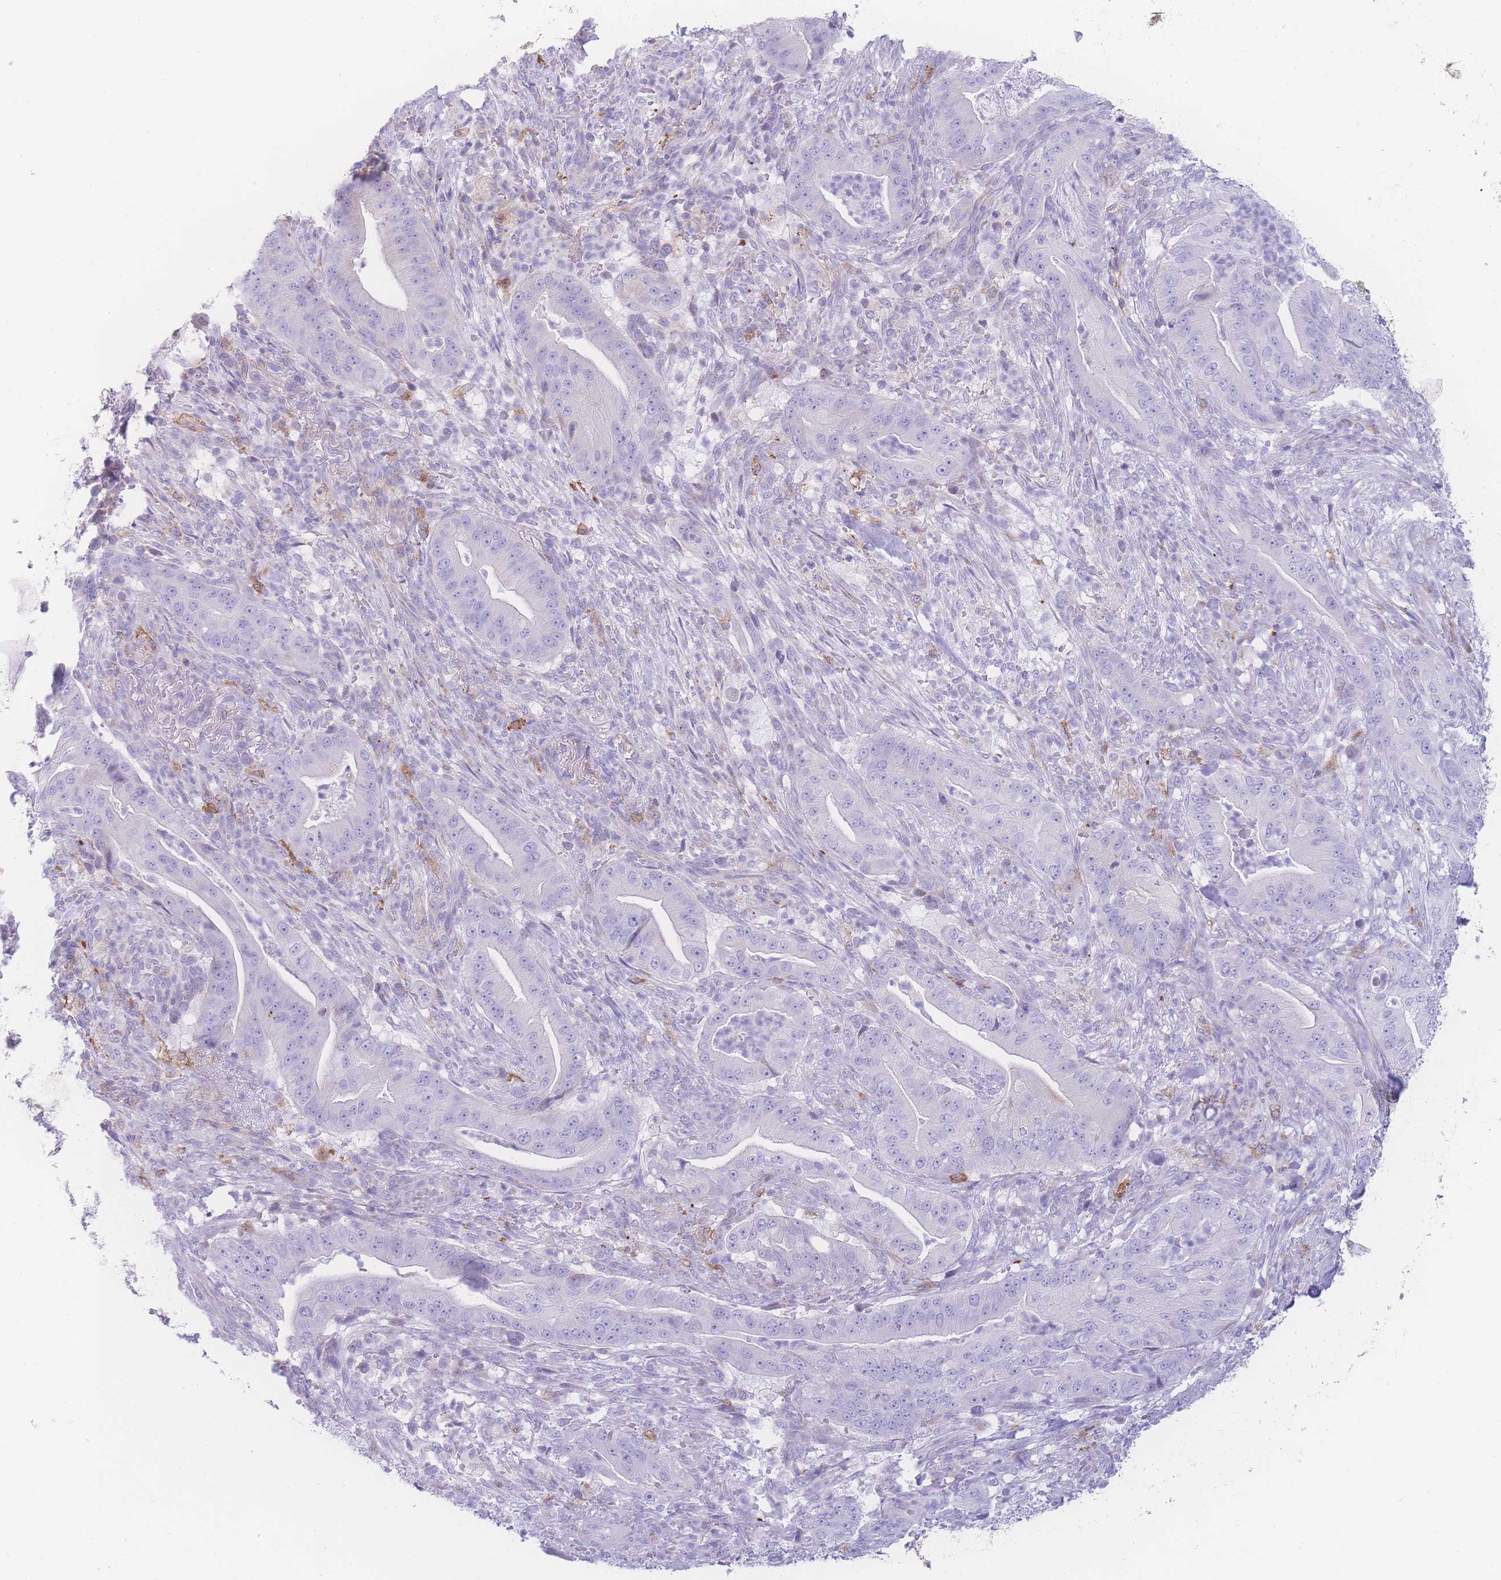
{"staining": {"intensity": "negative", "quantity": "none", "location": "none"}, "tissue": "pancreatic cancer", "cell_type": "Tumor cells", "image_type": "cancer", "snomed": [{"axis": "morphology", "description": "Adenocarcinoma, NOS"}, {"axis": "topography", "description": "Pancreas"}], "caption": "An image of human pancreatic cancer (adenocarcinoma) is negative for staining in tumor cells.", "gene": "NBEAL1", "patient": {"sex": "male", "age": 71}}